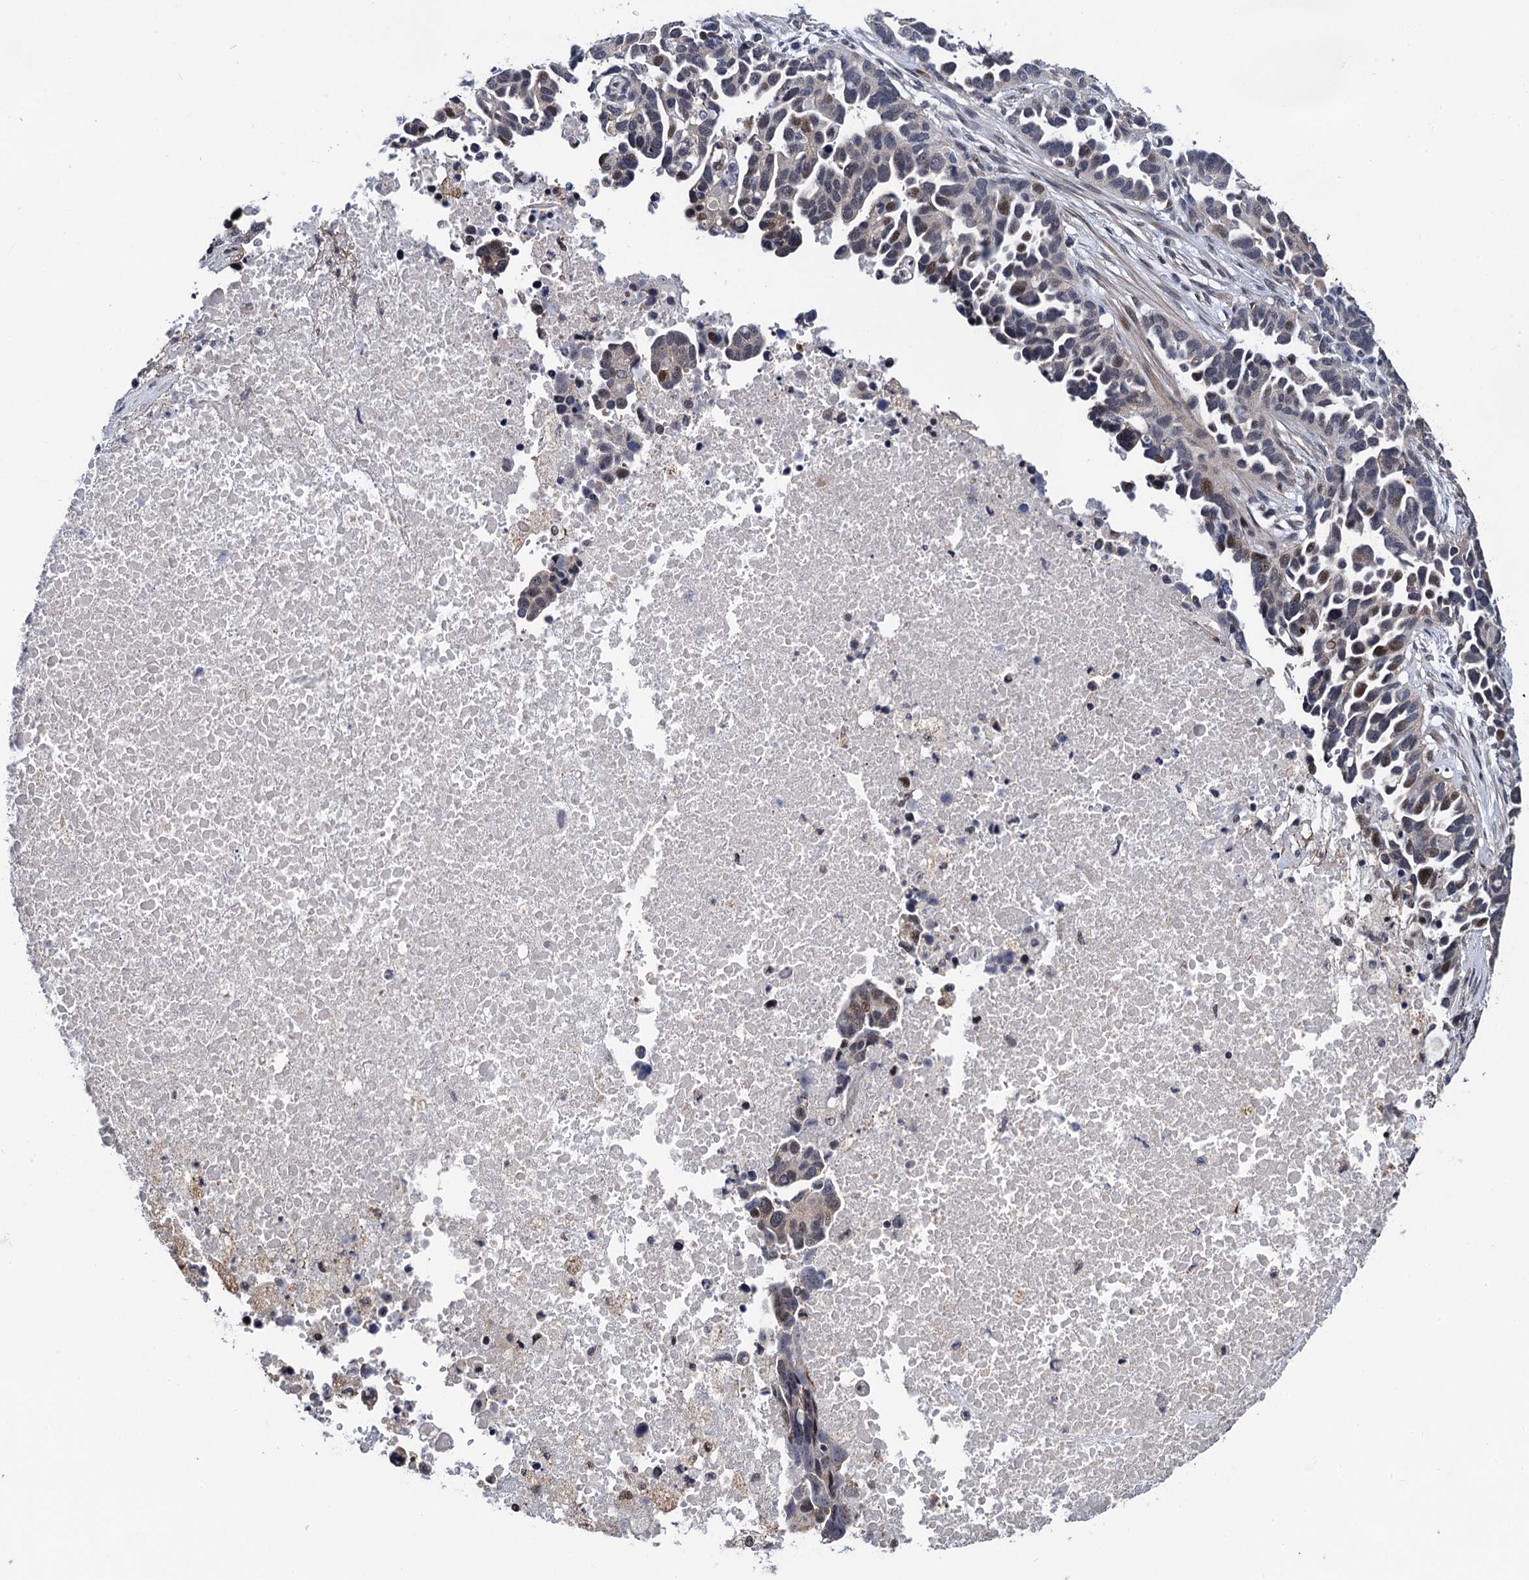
{"staining": {"intensity": "moderate", "quantity": "<25%", "location": "nuclear"}, "tissue": "ovarian cancer", "cell_type": "Tumor cells", "image_type": "cancer", "snomed": [{"axis": "morphology", "description": "Cystadenocarcinoma, serous, NOS"}, {"axis": "topography", "description": "Ovary"}], "caption": "Human ovarian serous cystadenocarcinoma stained with a protein marker displays moderate staining in tumor cells.", "gene": "FAM222A", "patient": {"sex": "female", "age": 54}}